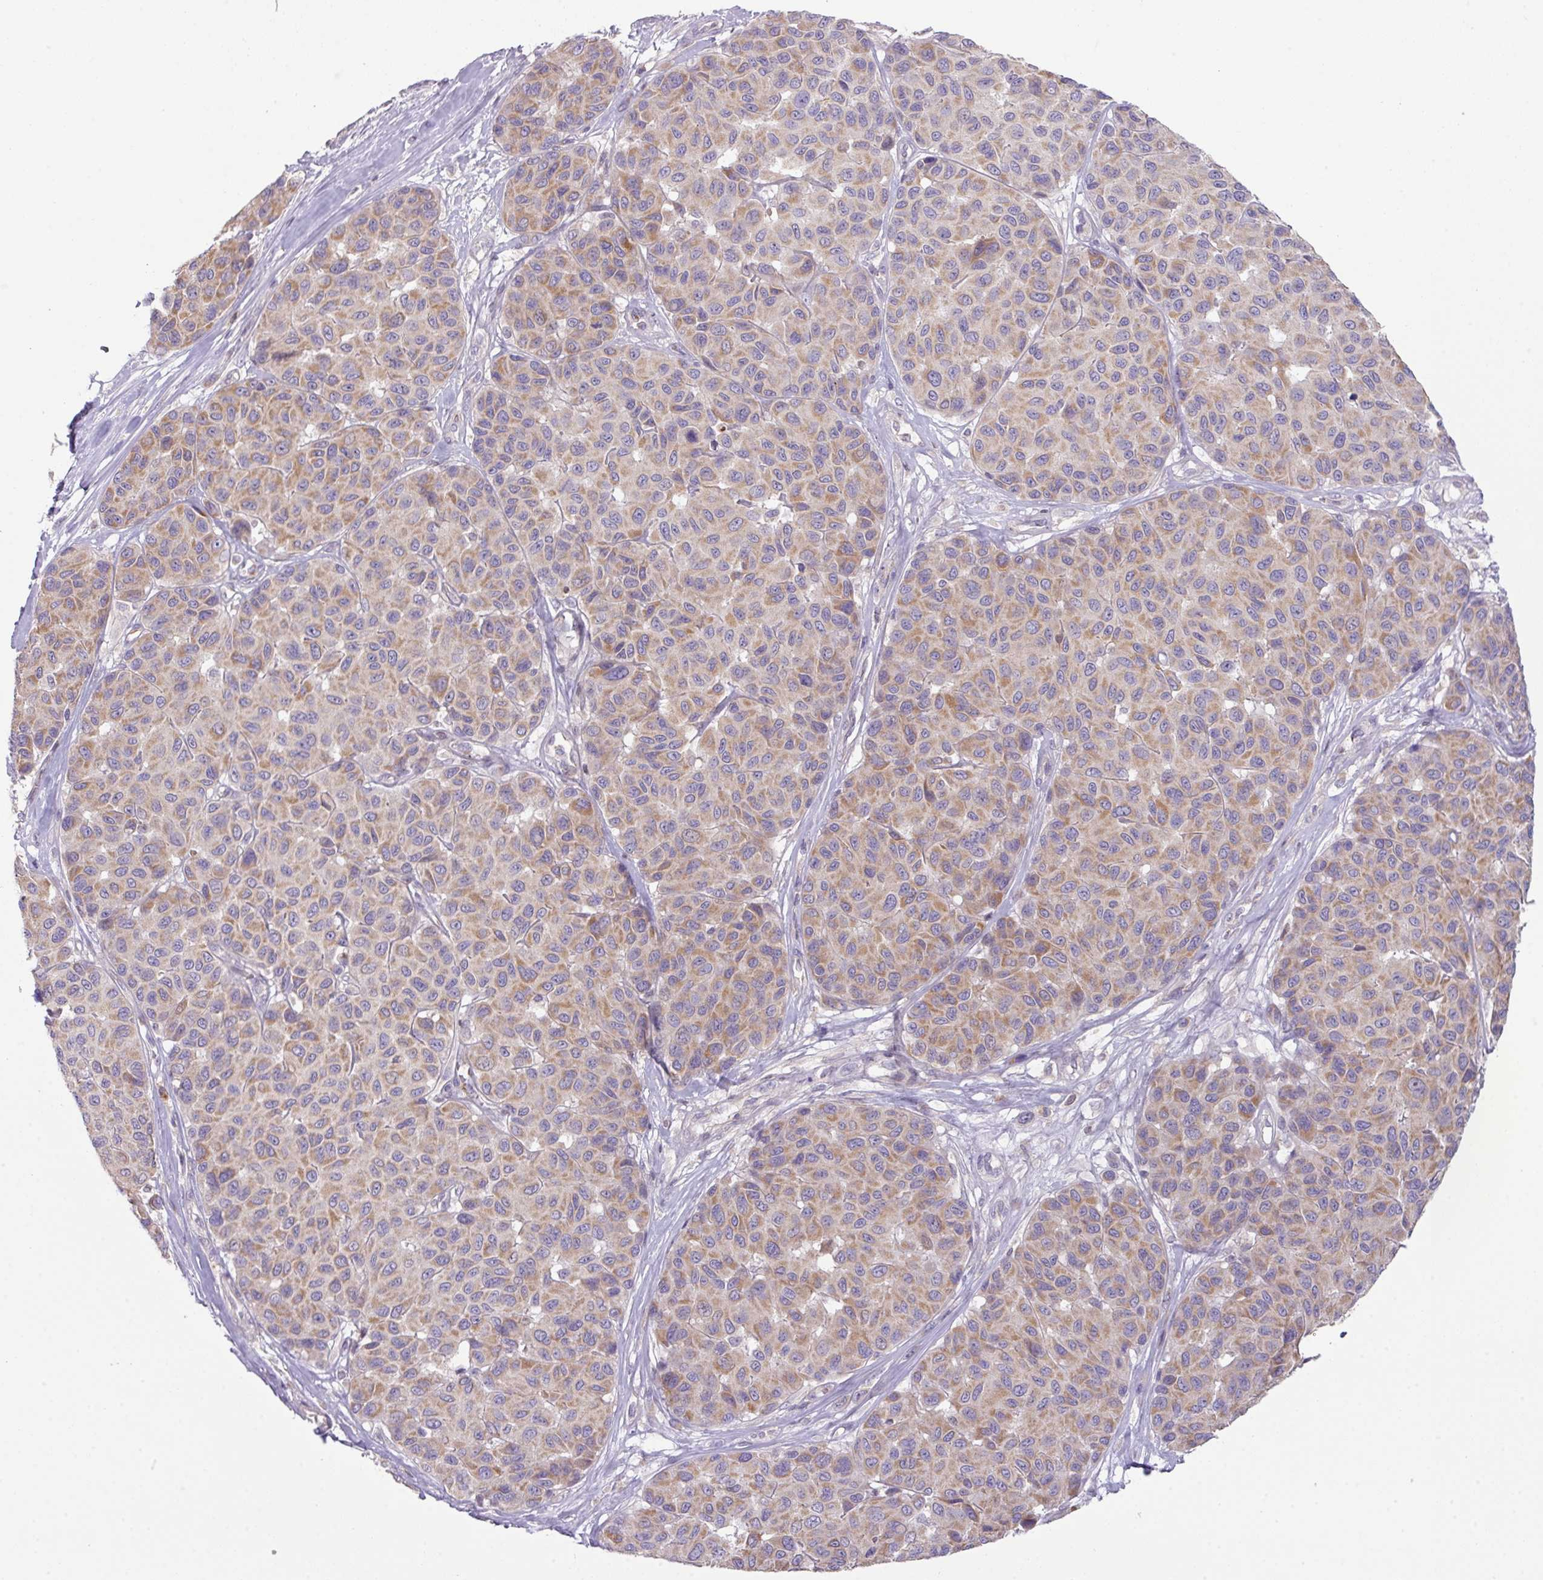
{"staining": {"intensity": "moderate", "quantity": ">75%", "location": "cytoplasmic/membranous"}, "tissue": "melanoma", "cell_type": "Tumor cells", "image_type": "cancer", "snomed": [{"axis": "morphology", "description": "Malignant melanoma, NOS"}, {"axis": "topography", "description": "Skin"}], "caption": "High-magnification brightfield microscopy of melanoma stained with DAB (3,3'-diaminobenzidine) (brown) and counterstained with hematoxylin (blue). tumor cells exhibit moderate cytoplasmic/membranous staining is seen in approximately>75% of cells. Nuclei are stained in blue.", "gene": "ZNF394", "patient": {"sex": "female", "age": 66}}